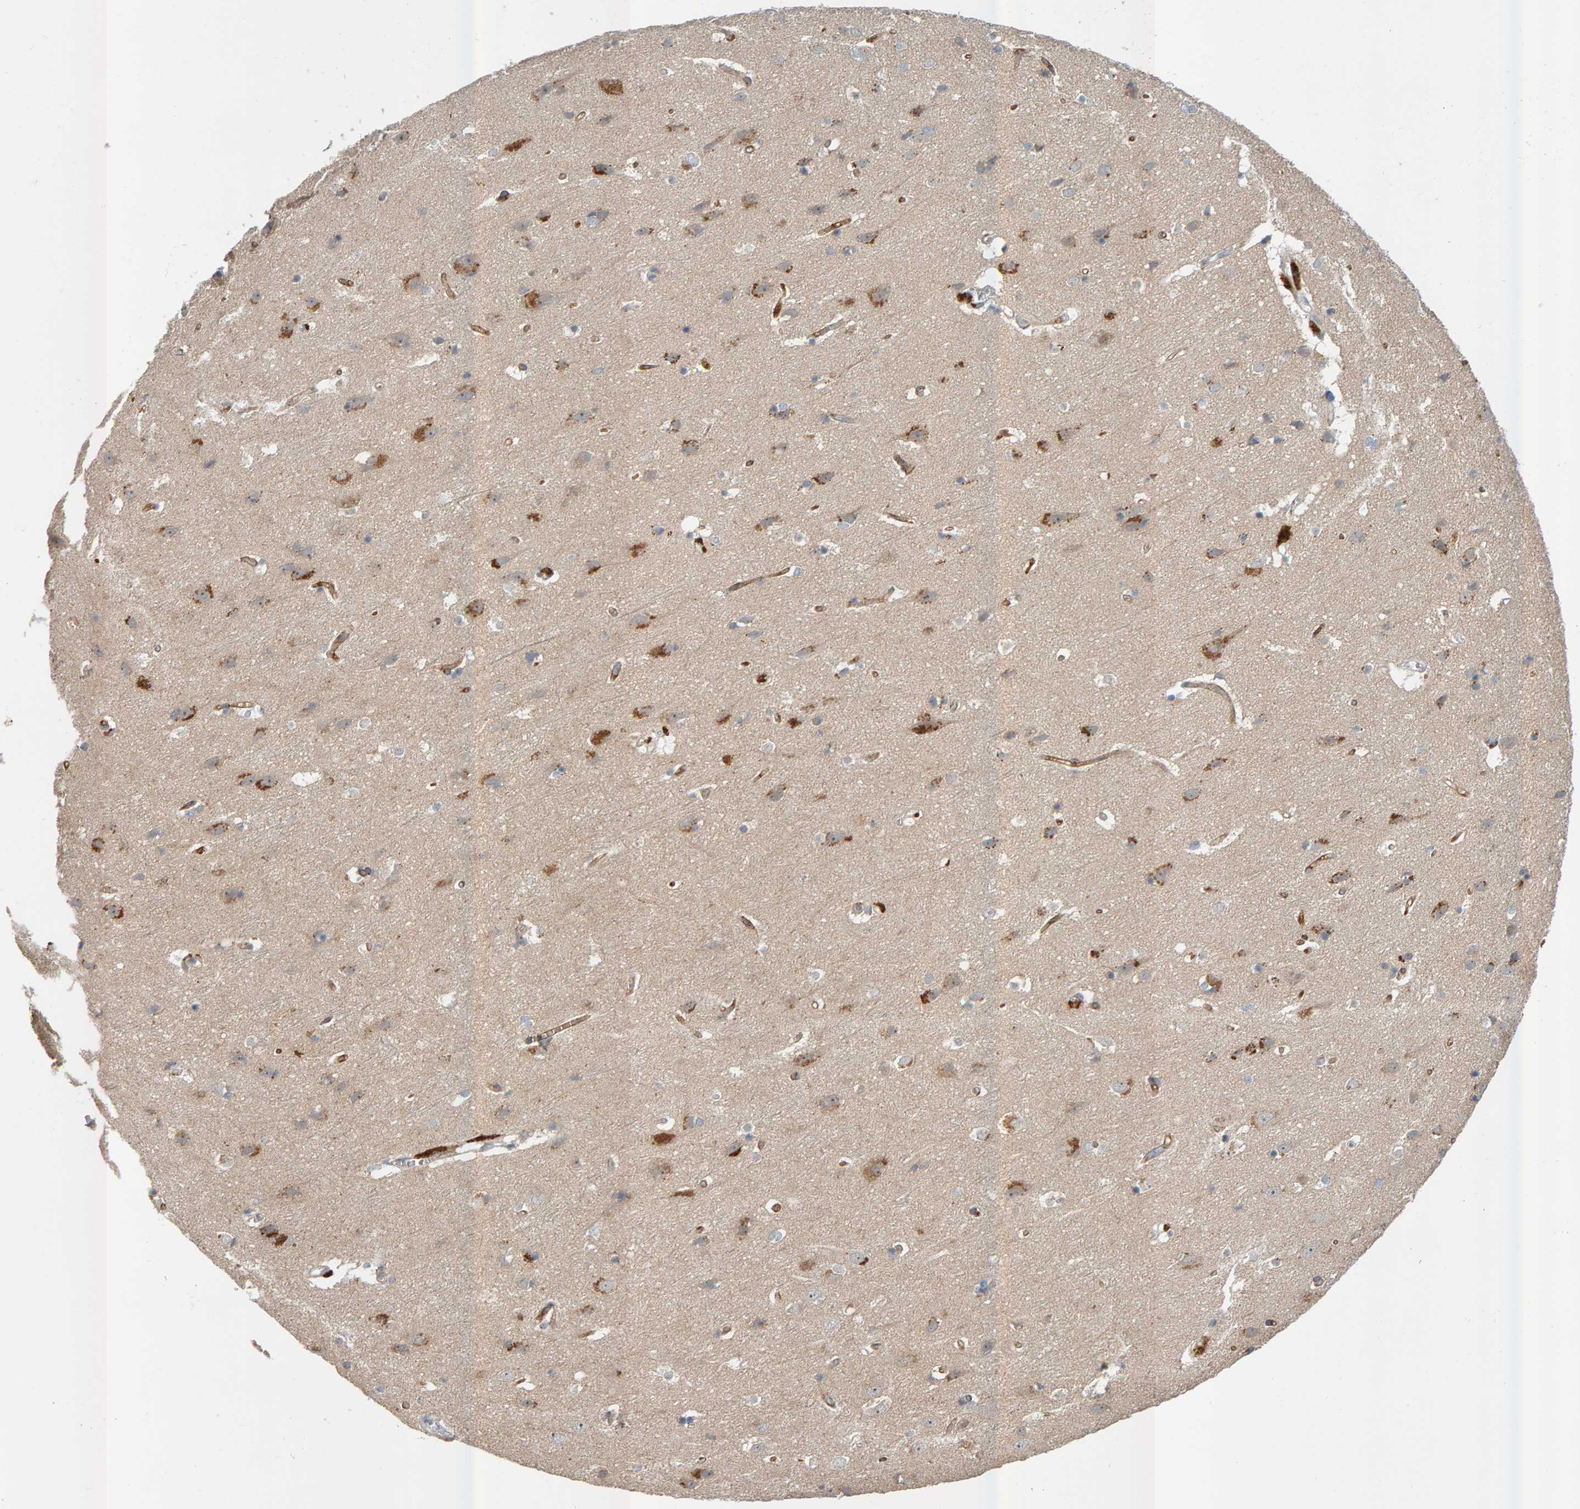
{"staining": {"intensity": "moderate", "quantity": ">75%", "location": "cytoplasmic/membranous"}, "tissue": "cerebral cortex", "cell_type": "Endothelial cells", "image_type": "normal", "snomed": [{"axis": "morphology", "description": "Normal tissue, NOS"}, {"axis": "topography", "description": "Cerebral cortex"}], "caption": "Endothelial cells reveal medium levels of moderate cytoplasmic/membranous staining in approximately >75% of cells in unremarkable human cerebral cortex. (IHC, brightfield microscopy, high magnification).", "gene": "ZNF160", "patient": {"sex": "male", "age": 54}}